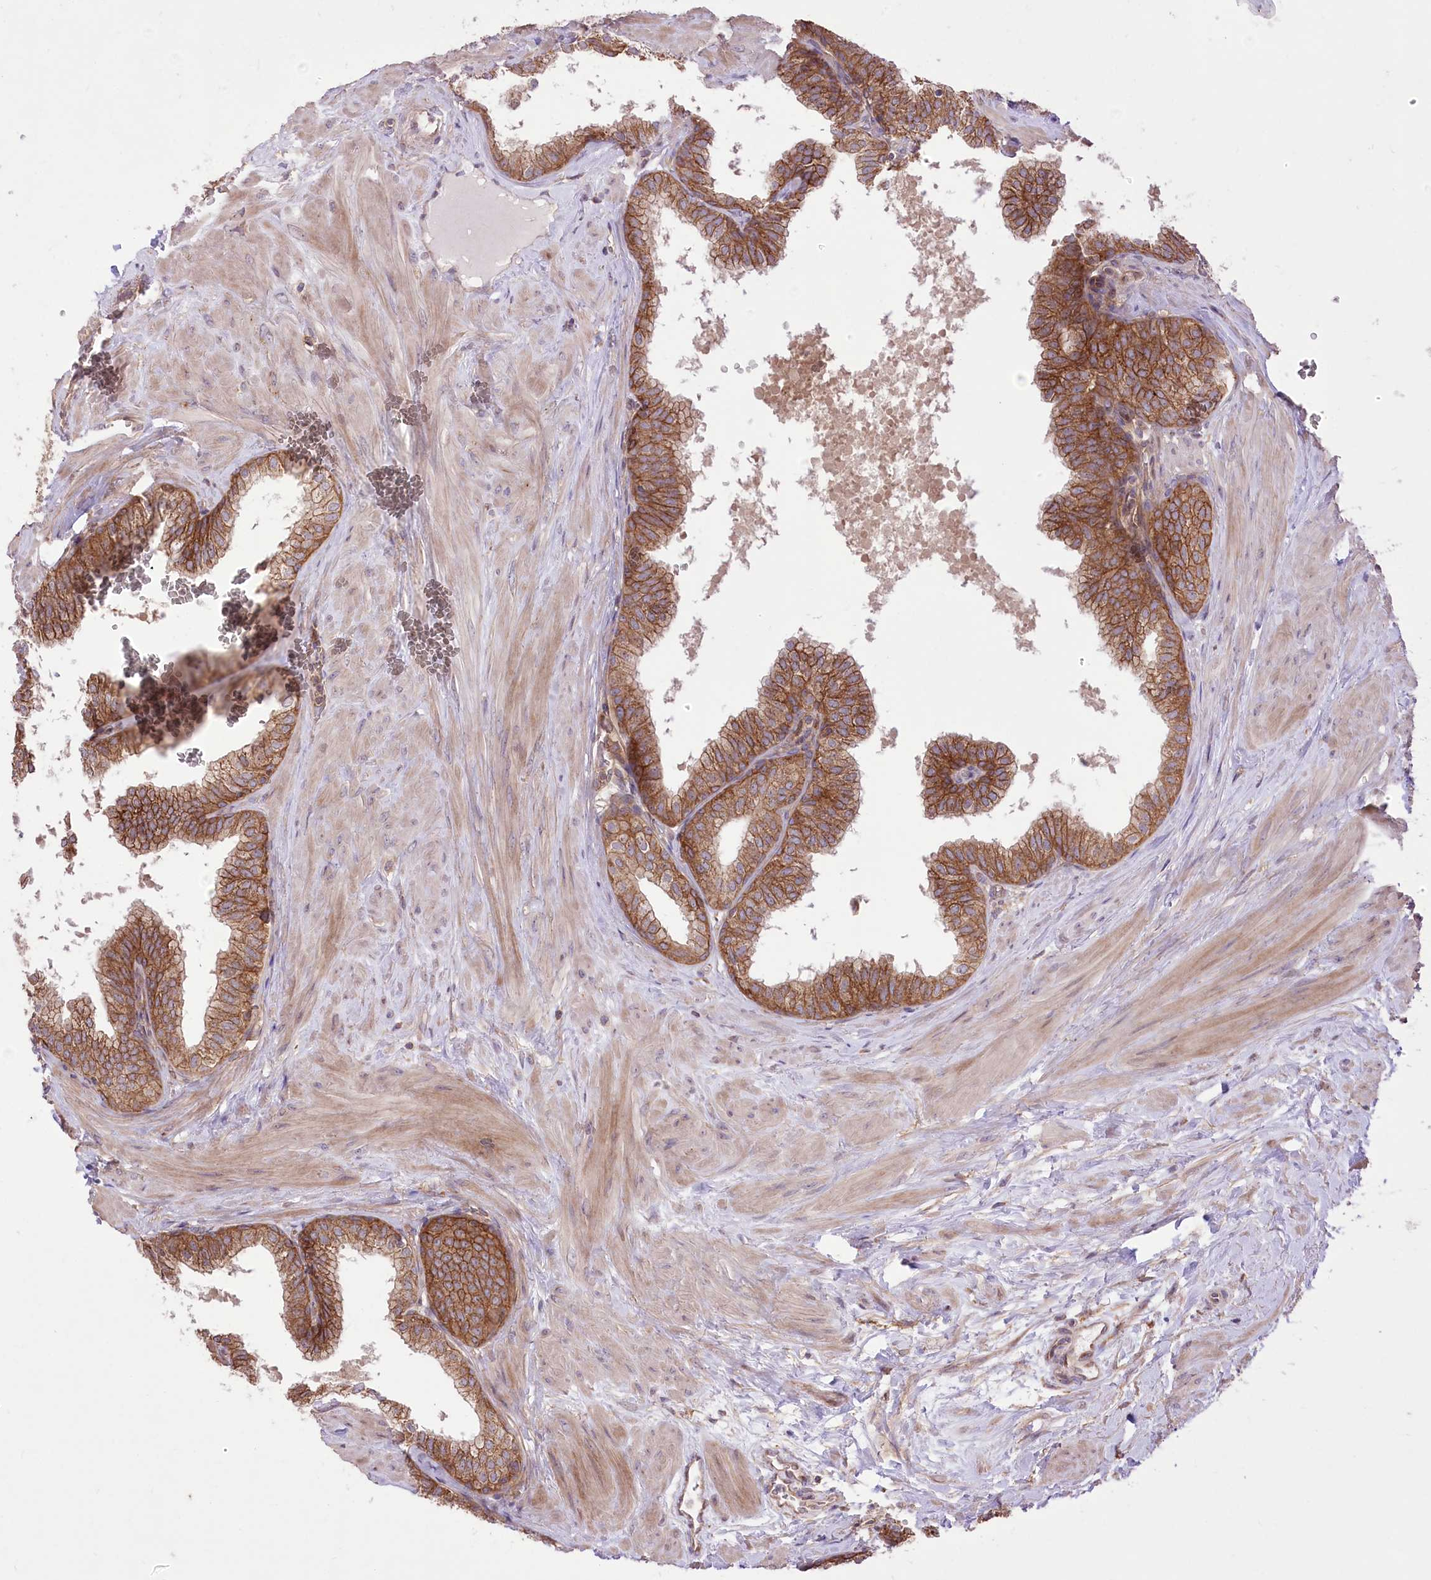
{"staining": {"intensity": "strong", "quantity": ">75%", "location": "cytoplasmic/membranous"}, "tissue": "prostate", "cell_type": "Glandular cells", "image_type": "normal", "snomed": [{"axis": "morphology", "description": "Normal tissue, NOS"}, {"axis": "topography", "description": "Prostate"}], "caption": "Immunohistochemical staining of benign prostate demonstrates high levels of strong cytoplasmic/membranous expression in about >75% of glandular cells.", "gene": "XYLB", "patient": {"sex": "male", "age": 60}}